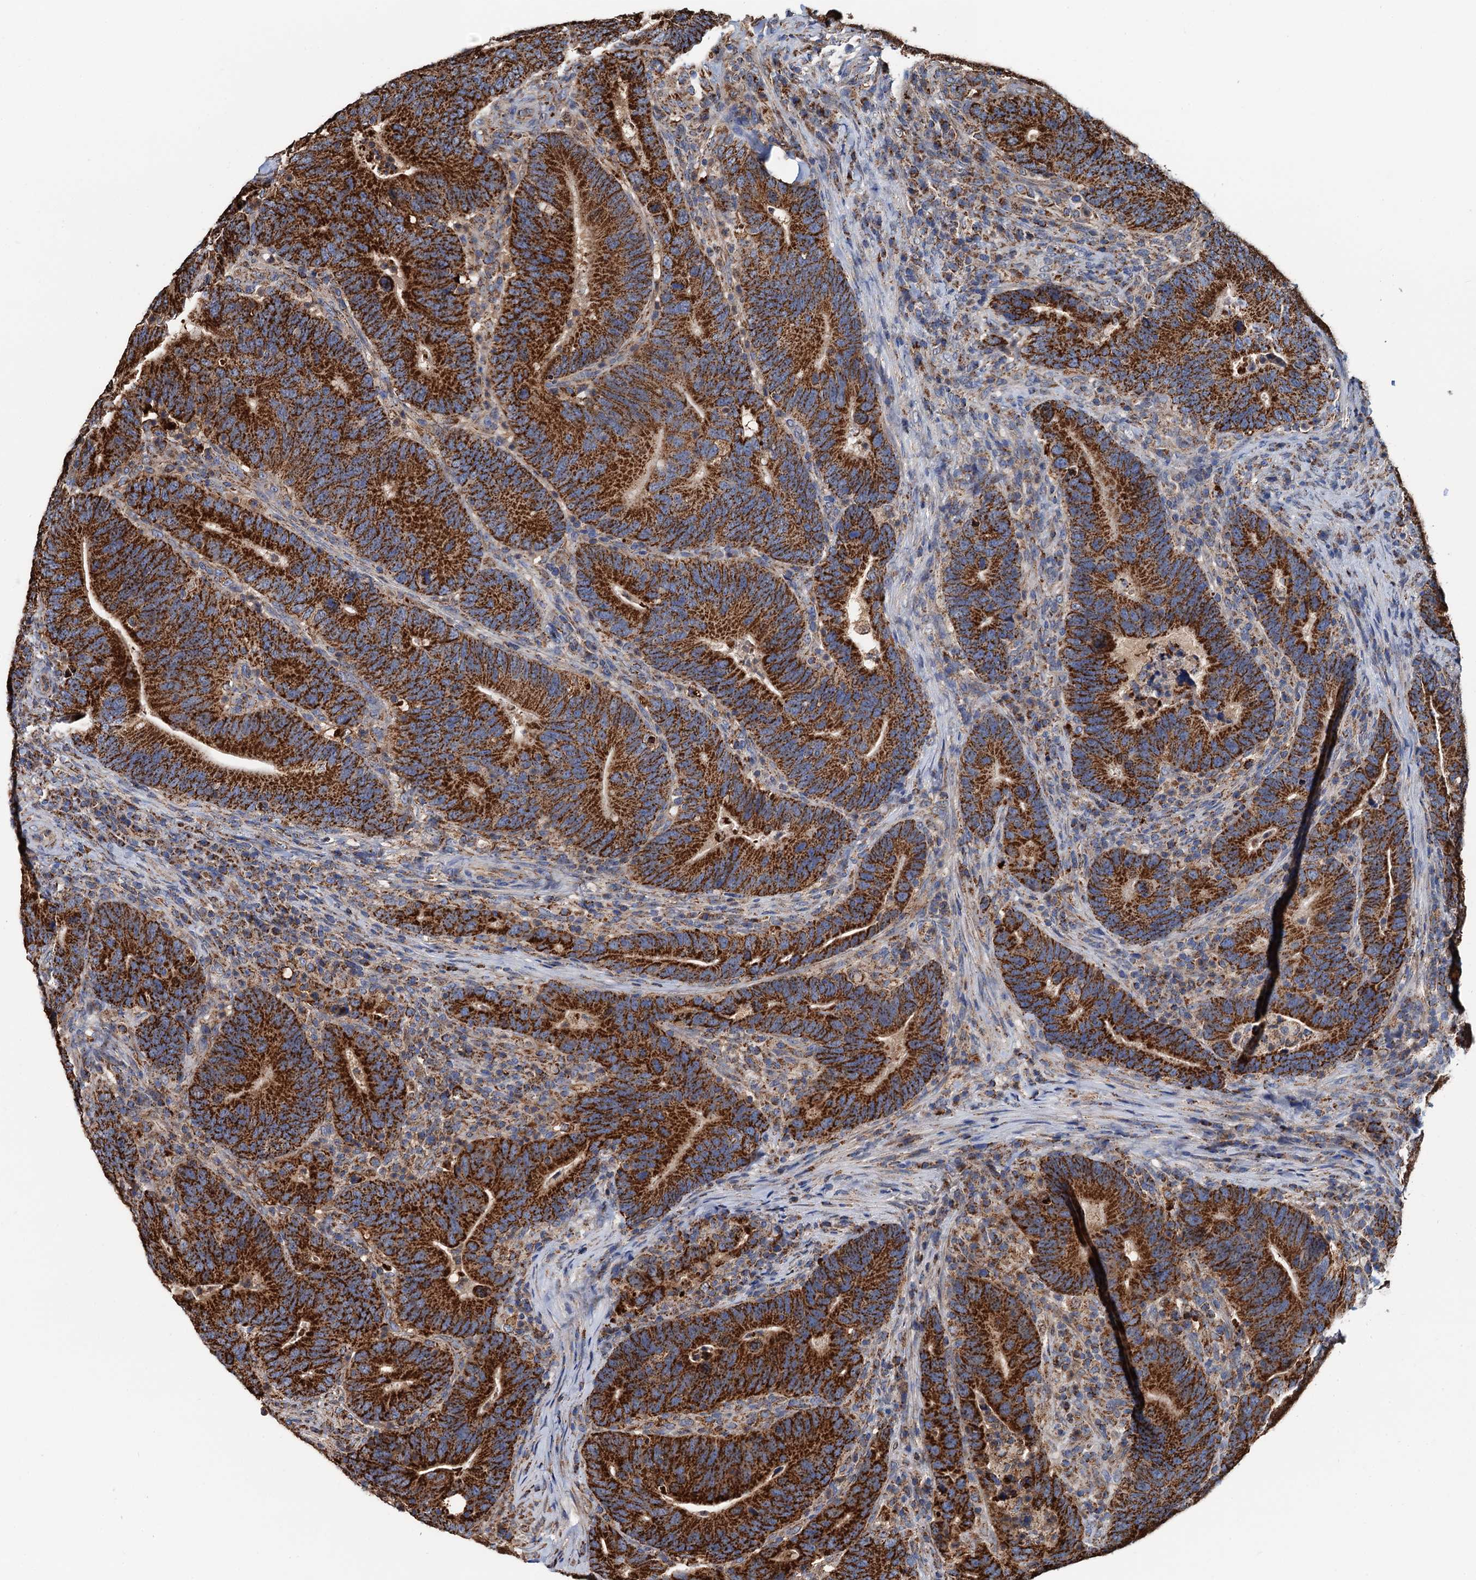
{"staining": {"intensity": "strong", "quantity": ">75%", "location": "cytoplasmic/membranous"}, "tissue": "colorectal cancer", "cell_type": "Tumor cells", "image_type": "cancer", "snomed": [{"axis": "morphology", "description": "Adenocarcinoma, NOS"}, {"axis": "topography", "description": "Colon"}], "caption": "Brown immunohistochemical staining in human colorectal cancer (adenocarcinoma) reveals strong cytoplasmic/membranous expression in approximately >75% of tumor cells.", "gene": "AAGAB", "patient": {"sex": "female", "age": 66}}